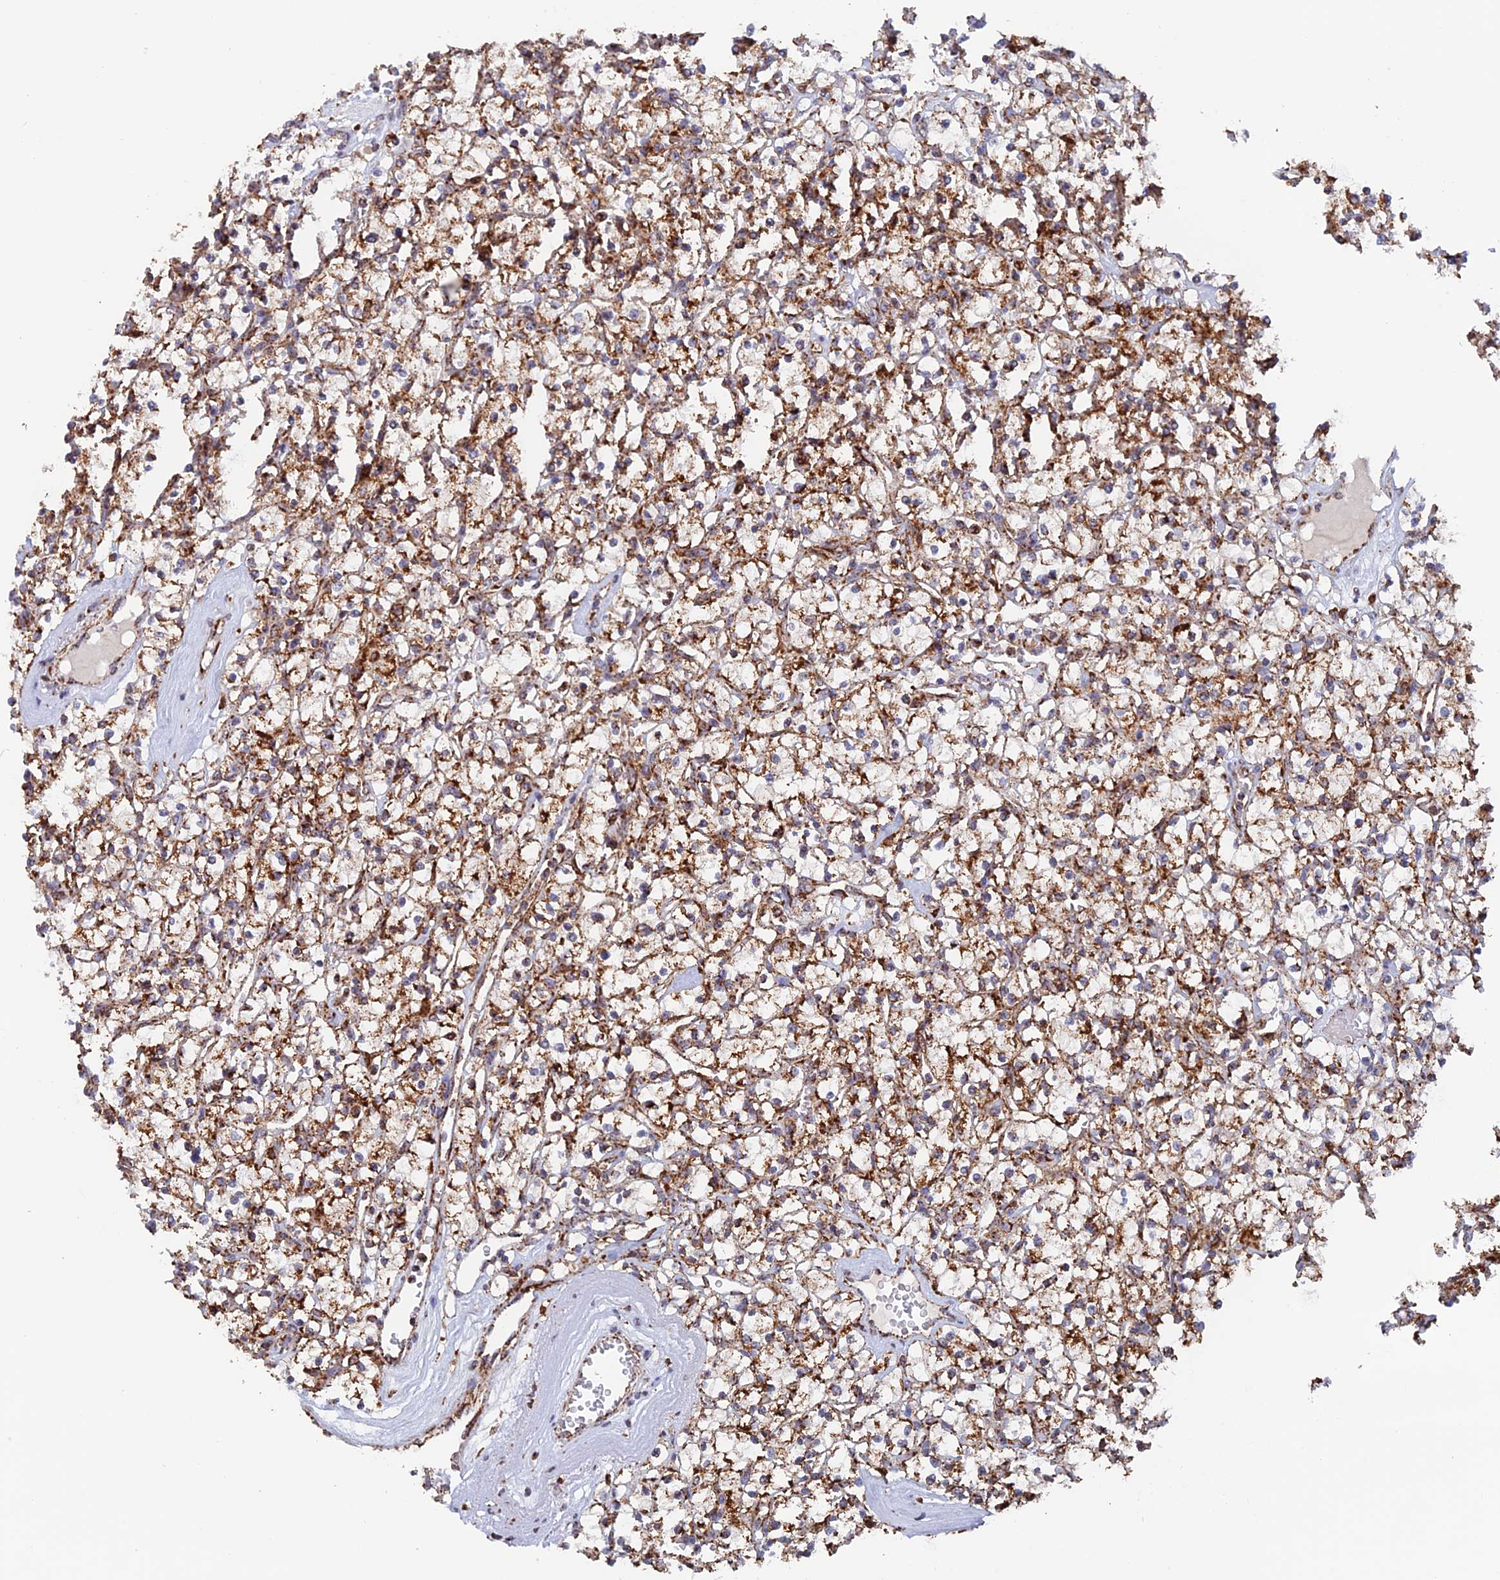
{"staining": {"intensity": "moderate", "quantity": ">75%", "location": "cytoplasmic/membranous"}, "tissue": "renal cancer", "cell_type": "Tumor cells", "image_type": "cancer", "snomed": [{"axis": "morphology", "description": "Adenocarcinoma, NOS"}, {"axis": "topography", "description": "Kidney"}], "caption": "IHC histopathology image of neoplastic tissue: human renal cancer stained using immunohistochemistry (IHC) exhibits medium levels of moderate protein expression localized specifically in the cytoplasmic/membranous of tumor cells, appearing as a cytoplasmic/membranous brown color.", "gene": "DTYMK", "patient": {"sex": "female", "age": 59}}